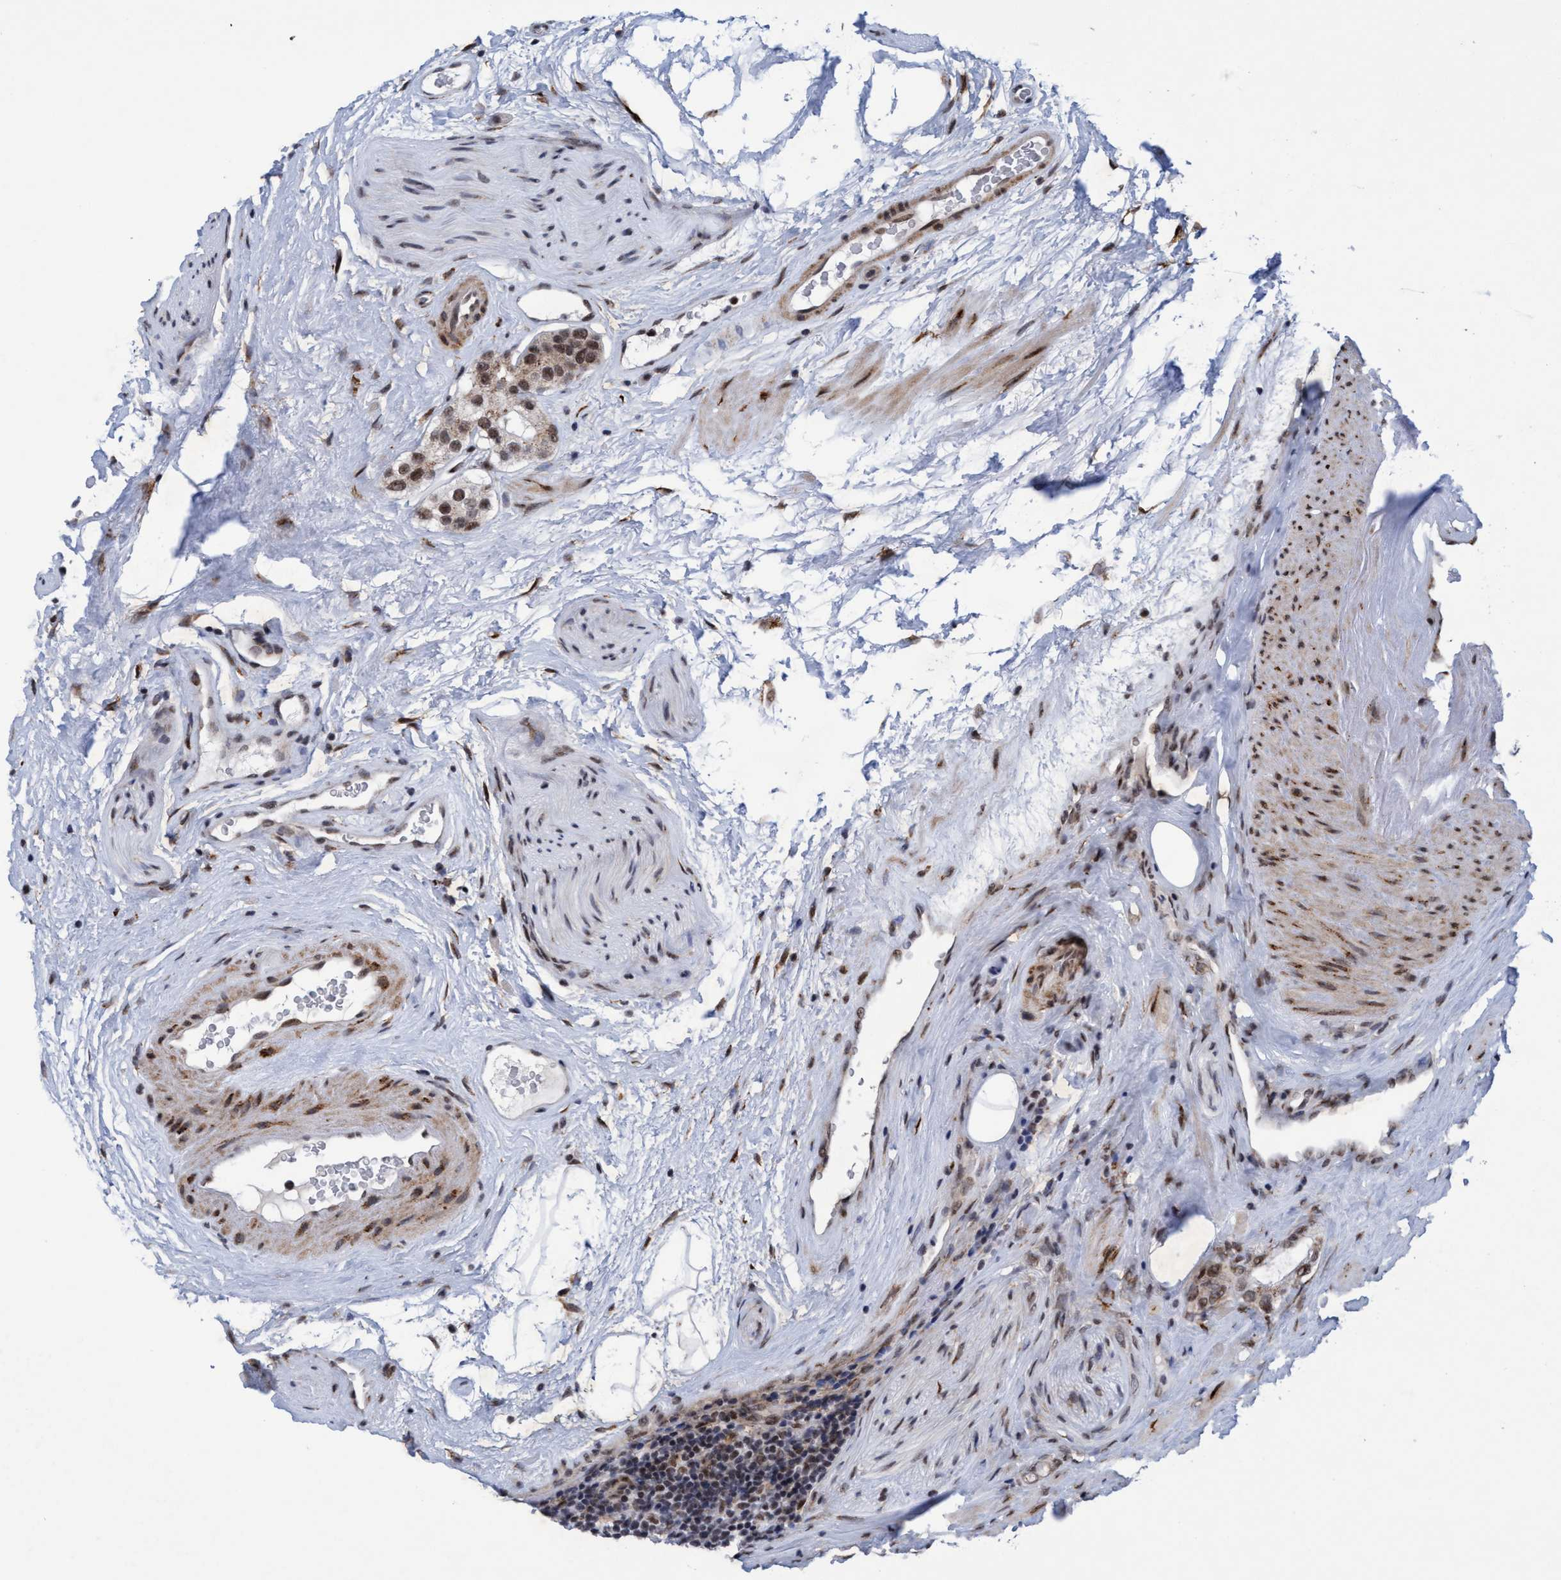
{"staining": {"intensity": "moderate", "quantity": ">75%", "location": "nuclear"}, "tissue": "prostate cancer", "cell_type": "Tumor cells", "image_type": "cancer", "snomed": [{"axis": "morphology", "description": "Adenocarcinoma, High grade"}, {"axis": "topography", "description": "Prostate"}], "caption": "Protein staining of prostate cancer tissue reveals moderate nuclear staining in approximately >75% of tumor cells.", "gene": "GLT6D1", "patient": {"sex": "male", "age": 63}}